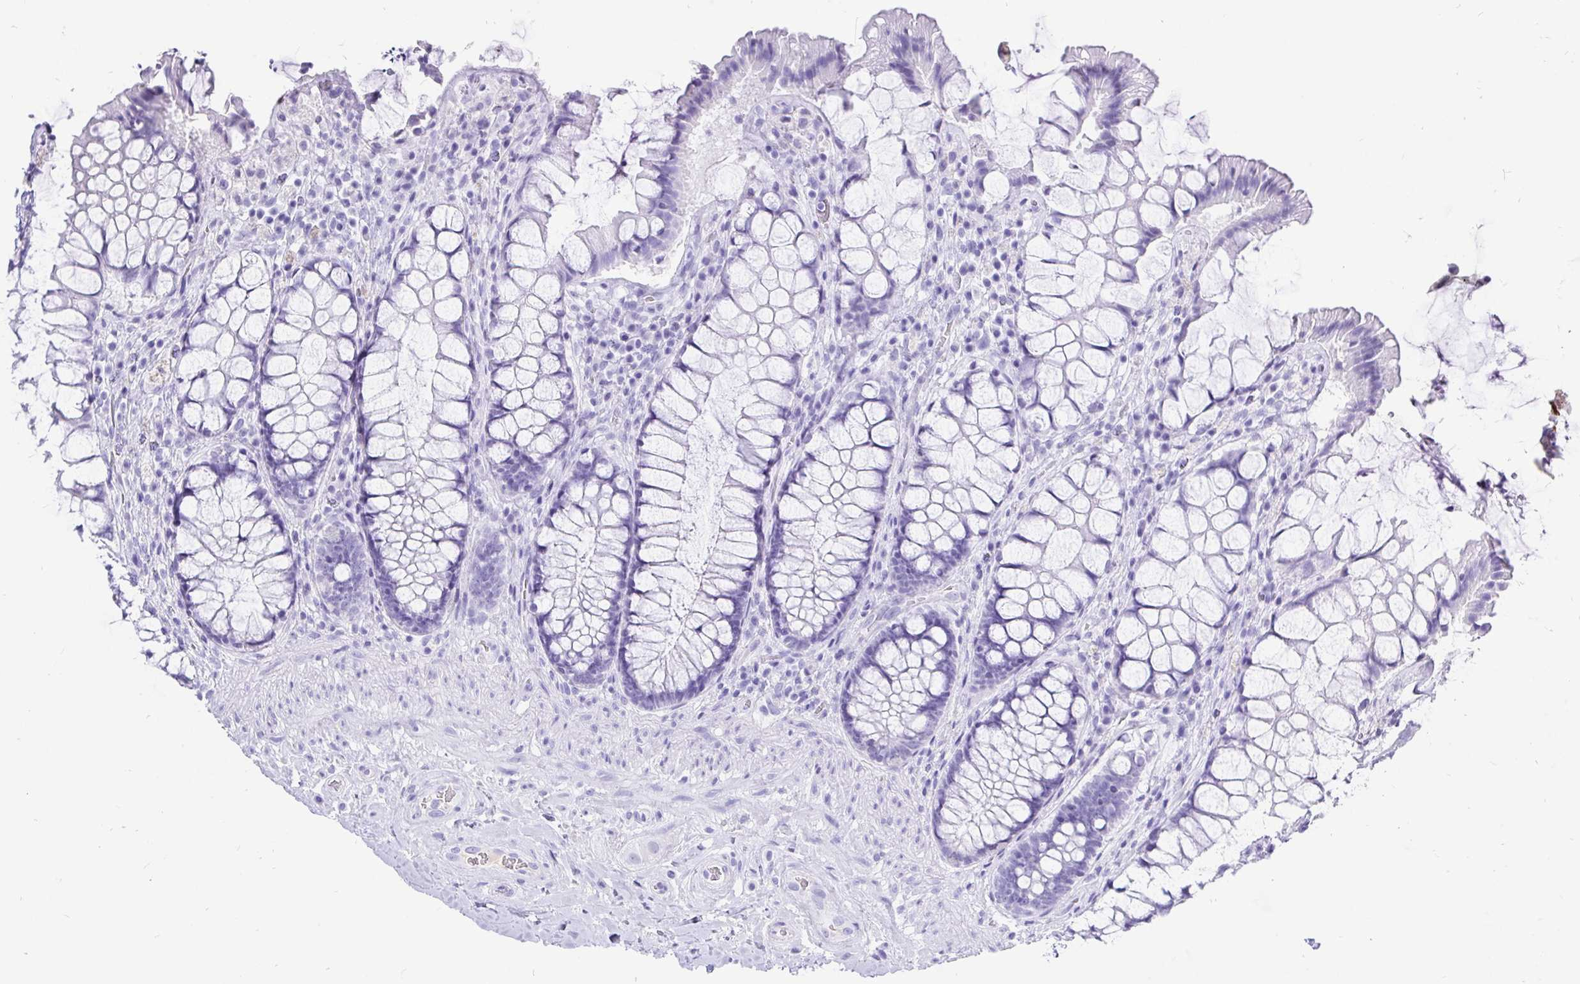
{"staining": {"intensity": "negative", "quantity": "none", "location": "none"}, "tissue": "rectum", "cell_type": "Glandular cells", "image_type": "normal", "snomed": [{"axis": "morphology", "description": "Normal tissue, NOS"}, {"axis": "topography", "description": "Rectum"}], "caption": "The image exhibits no significant staining in glandular cells of rectum.", "gene": "KRT13", "patient": {"sex": "female", "age": 58}}